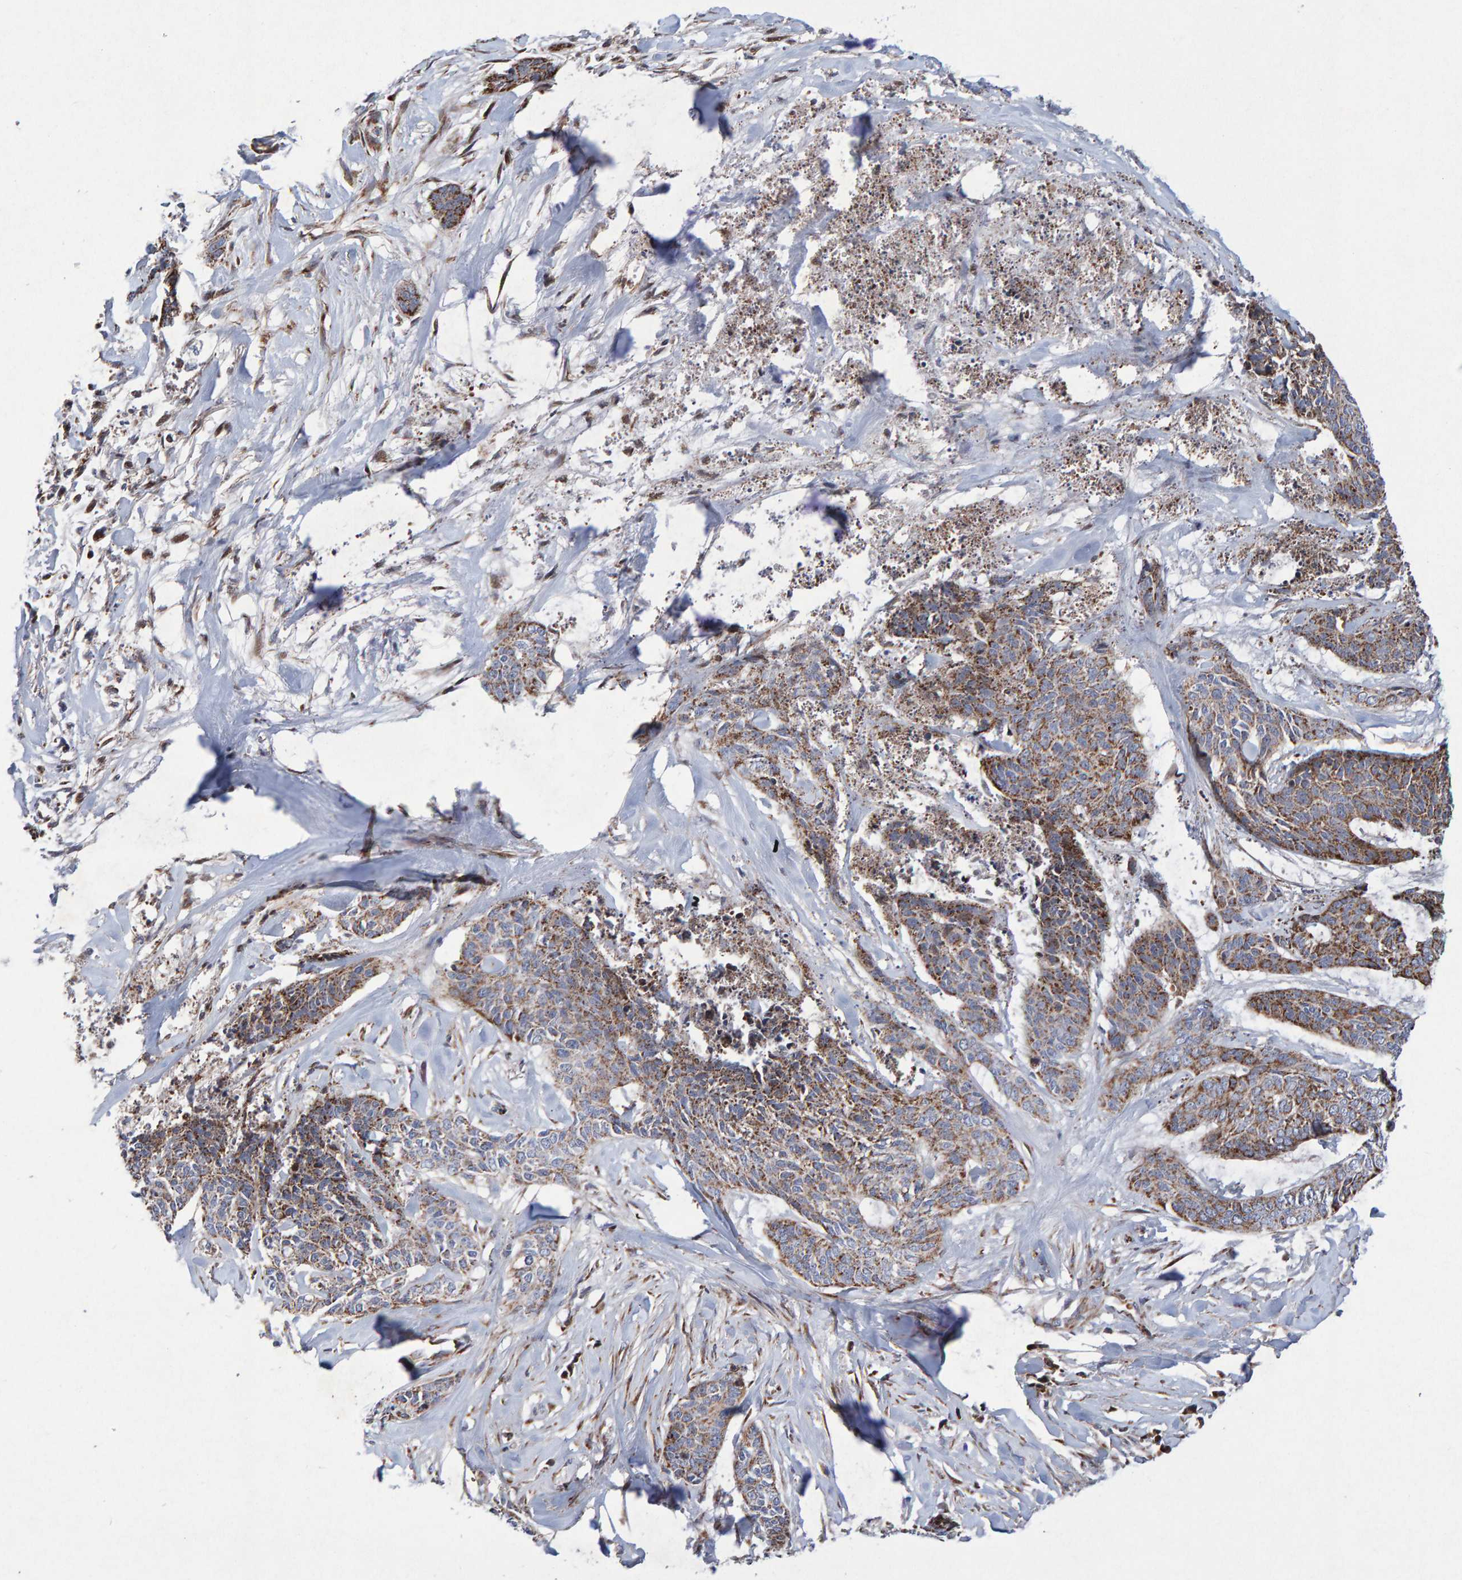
{"staining": {"intensity": "moderate", "quantity": ">75%", "location": "cytoplasmic/membranous"}, "tissue": "skin cancer", "cell_type": "Tumor cells", "image_type": "cancer", "snomed": [{"axis": "morphology", "description": "Basal cell carcinoma"}, {"axis": "topography", "description": "Skin"}], "caption": "There is medium levels of moderate cytoplasmic/membranous positivity in tumor cells of basal cell carcinoma (skin), as demonstrated by immunohistochemical staining (brown color).", "gene": "PECR", "patient": {"sex": "female", "age": 64}}